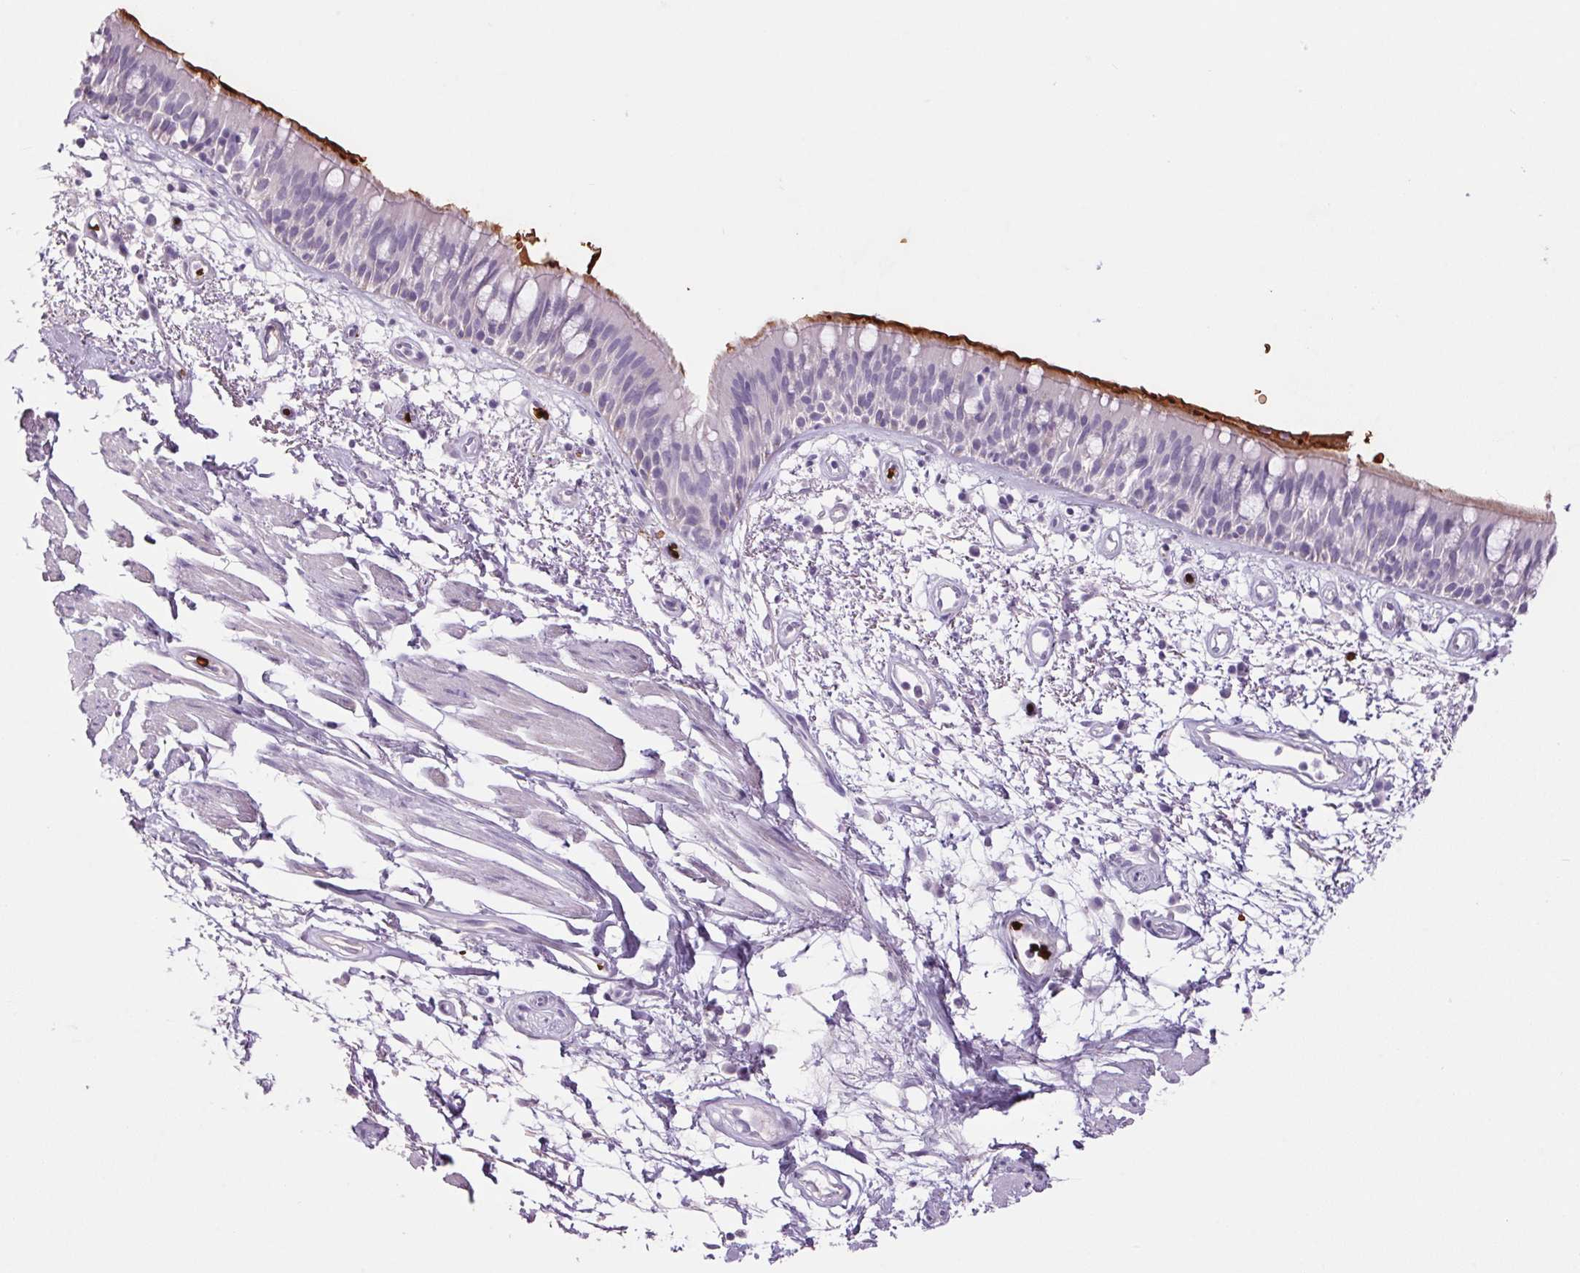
{"staining": {"intensity": "negative", "quantity": "none", "location": "none"}, "tissue": "bronchus", "cell_type": "Respiratory epithelial cells", "image_type": "normal", "snomed": [{"axis": "morphology", "description": "Normal tissue, NOS"}, {"axis": "morphology", "description": "Squamous cell carcinoma, NOS"}, {"axis": "topography", "description": "Cartilage tissue"}, {"axis": "topography", "description": "Bronchus"}, {"axis": "topography", "description": "Lung"}], "caption": "High power microscopy photomicrograph of an immunohistochemistry (IHC) photomicrograph of benign bronchus, revealing no significant staining in respiratory epithelial cells.", "gene": "HBQ1", "patient": {"sex": "male", "age": 66}}